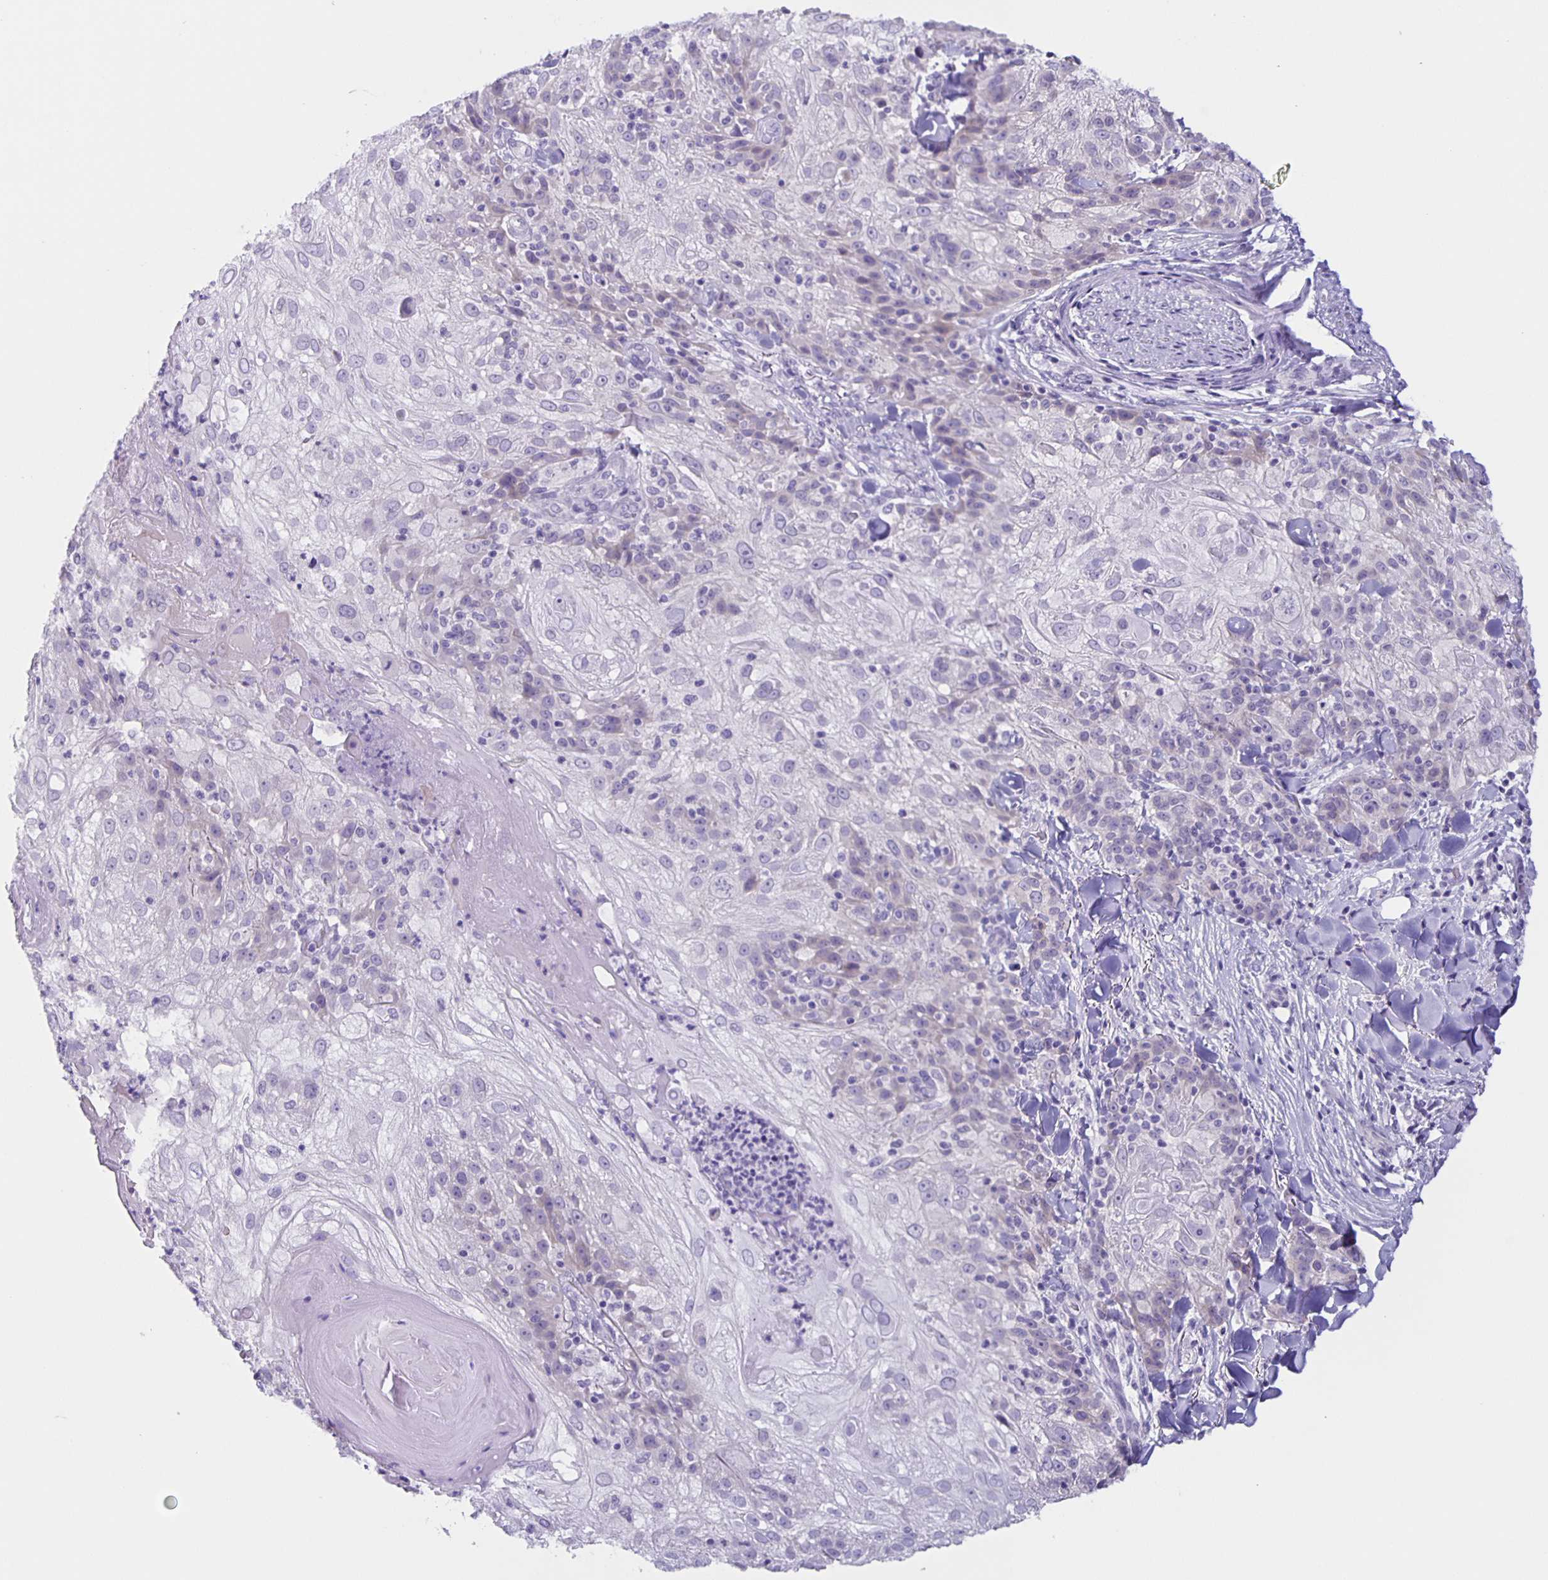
{"staining": {"intensity": "negative", "quantity": "none", "location": "none"}, "tissue": "skin cancer", "cell_type": "Tumor cells", "image_type": "cancer", "snomed": [{"axis": "morphology", "description": "Normal tissue, NOS"}, {"axis": "morphology", "description": "Squamous cell carcinoma, NOS"}, {"axis": "topography", "description": "Skin"}], "caption": "Immunohistochemistry of human skin cancer (squamous cell carcinoma) reveals no staining in tumor cells.", "gene": "SLC12A3", "patient": {"sex": "female", "age": 83}}